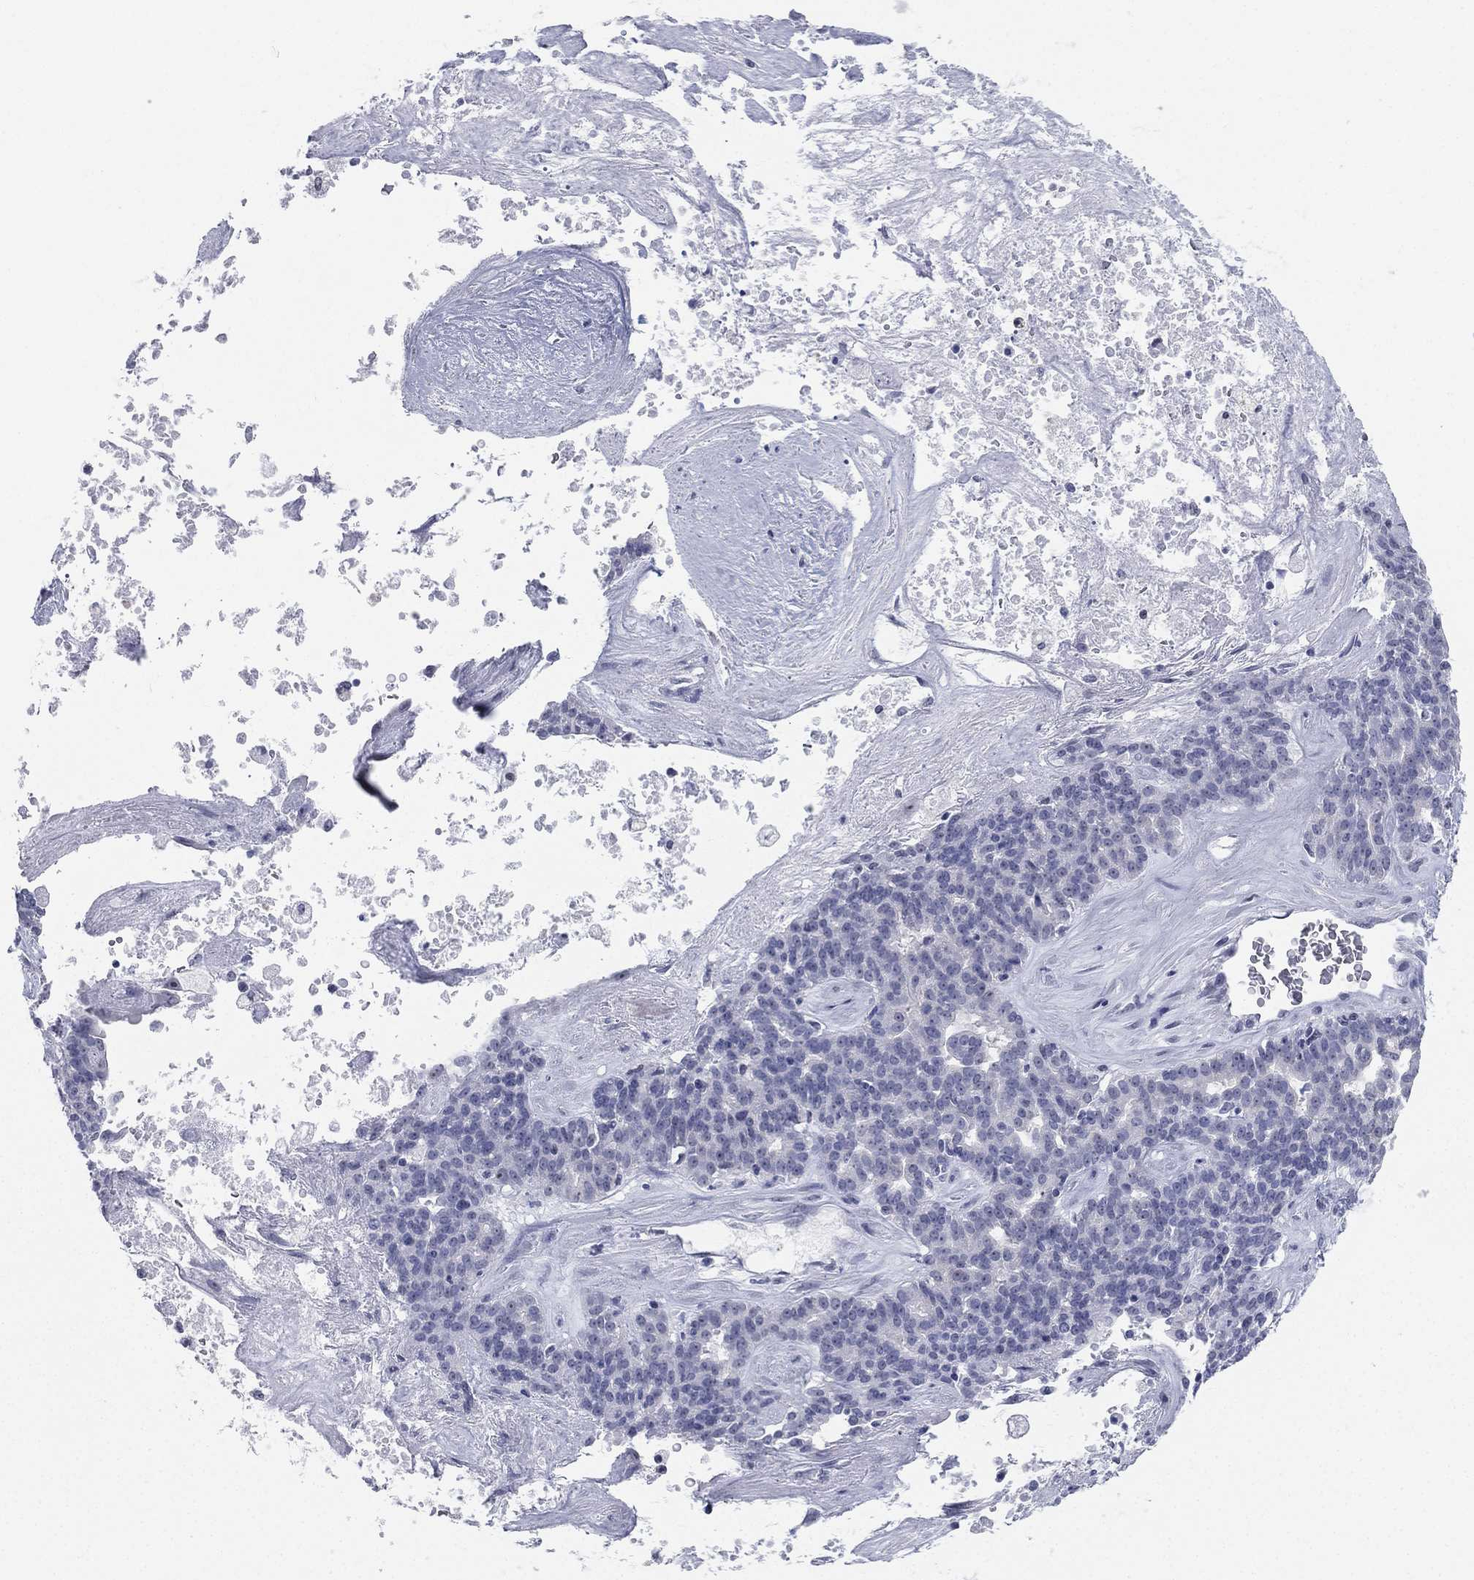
{"staining": {"intensity": "negative", "quantity": "none", "location": "none"}, "tissue": "liver cancer", "cell_type": "Tumor cells", "image_type": "cancer", "snomed": [{"axis": "morphology", "description": "Cholangiocarcinoma"}, {"axis": "topography", "description": "Liver"}], "caption": "Tumor cells are negative for protein expression in human liver cancer.", "gene": "CD22", "patient": {"sex": "female", "age": 47}}